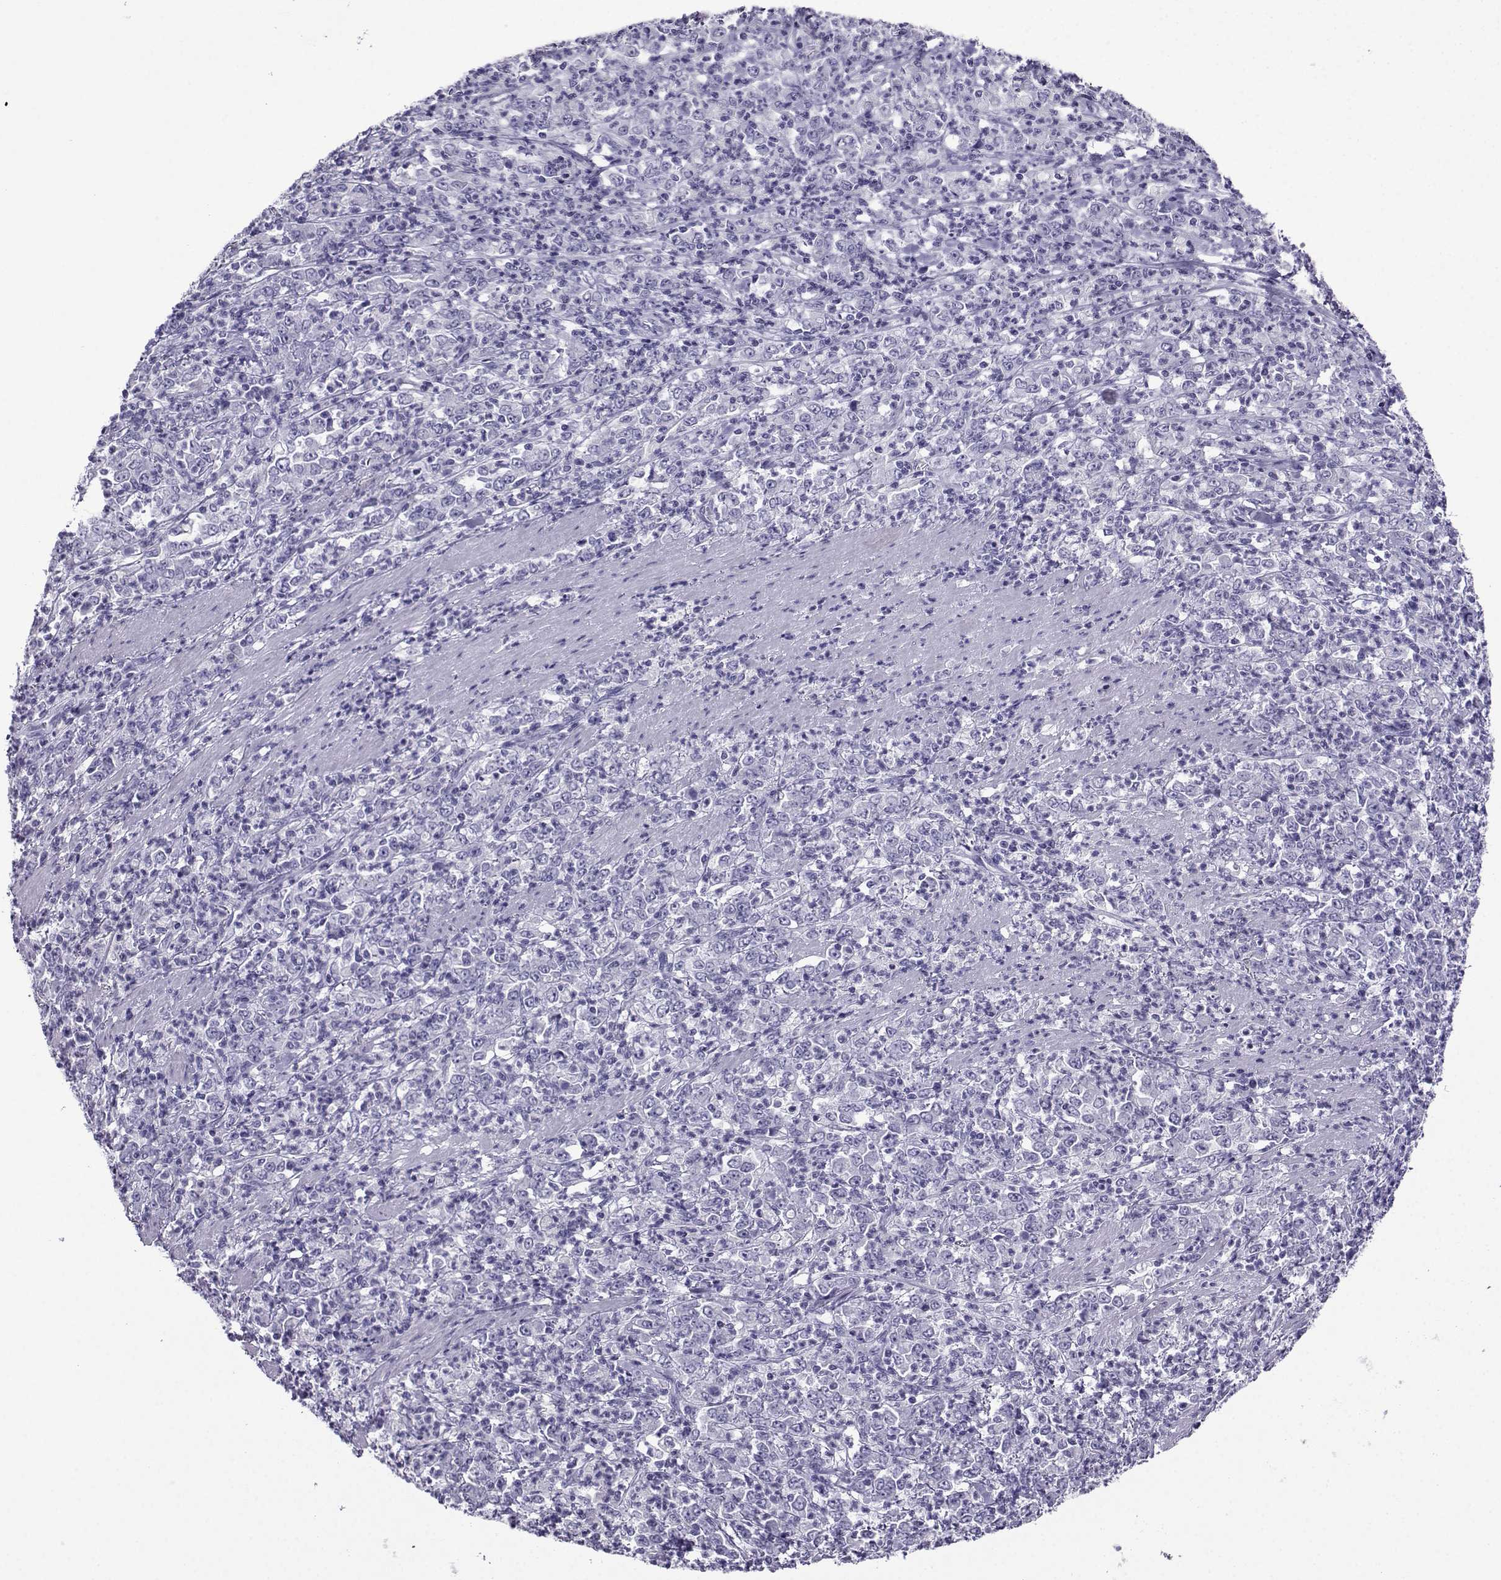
{"staining": {"intensity": "negative", "quantity": "none", "location": "none"}, "tissue": "stomach cancer", "cell_type": "Tumor cells", "image_type": "cancer", "snomed": [{"axis": "morphology", "description": "Adenocarcinoma, NOS"}, {"axis": "topography", "description": "Stomach, lower"}], "caption": "Immunohistochemistry (IHC) histopathology image of neoplastic tissue: human stomach cancer stained with DAB displays no significant protein expression in tumor cells.", "gene": "CRYBB1", "patient": {"sex": "female", "age": 71}}